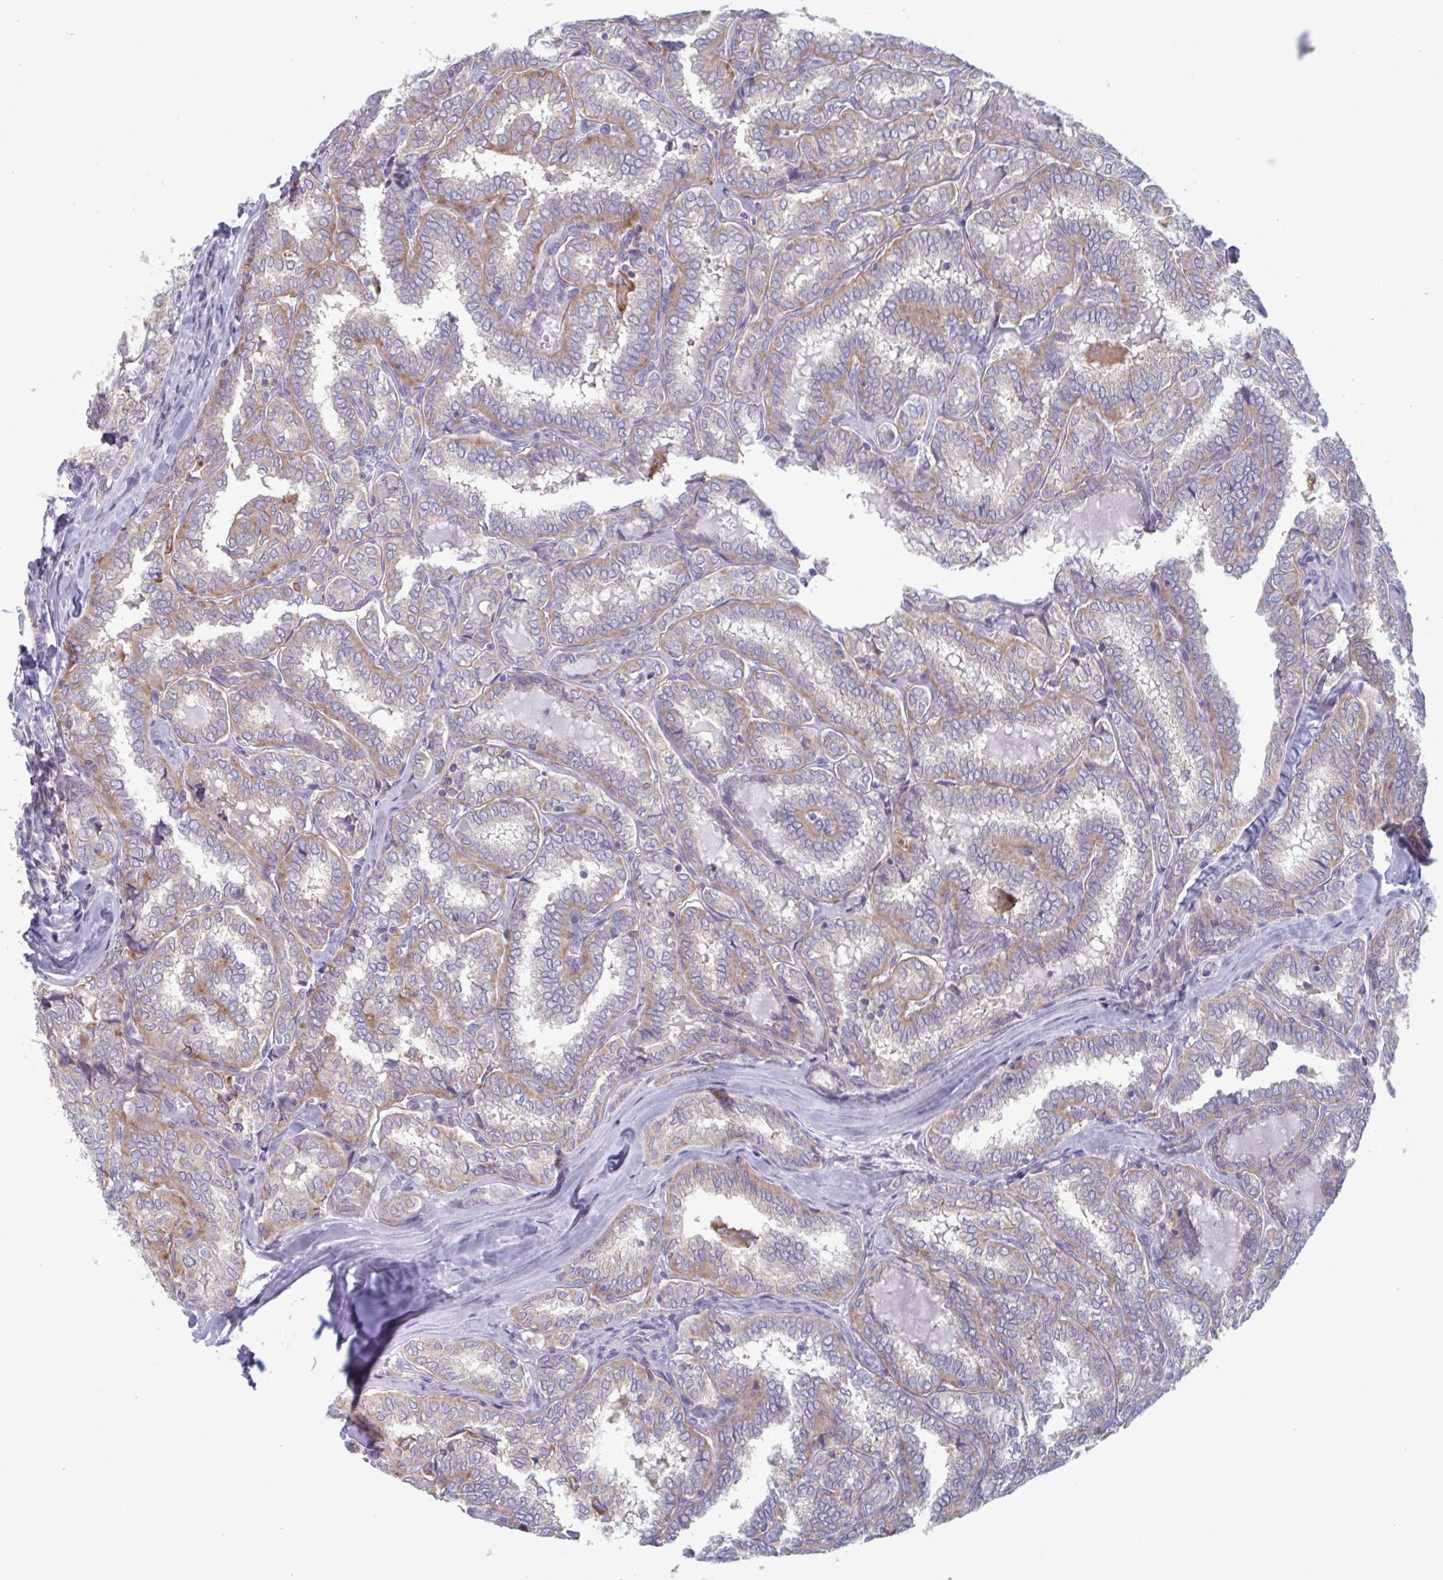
{"staining": {"intensity": "weak", "quantity": "25%-75%", "location": "cytoplasmic/membranous"}, "tissue": "thyroid cancer", "cell_type": "Tumor cells", "image_type": "cancer", "snomed": [{"axis": "morphology", "description": "Papillary adenocarcinoma, NOS"}, {"axis": "topography", "description": "Thyroid gland"}], "caption": "There is low levels of weak cytoplasmic/membranous staining in tumor cells of papillary adenocarcinoma (thyroid), as demonstrated by immunohistochemical staining (brown color).", "gene": "NIPSNAP1", "patient": {"sex": "female", "age": 30}}